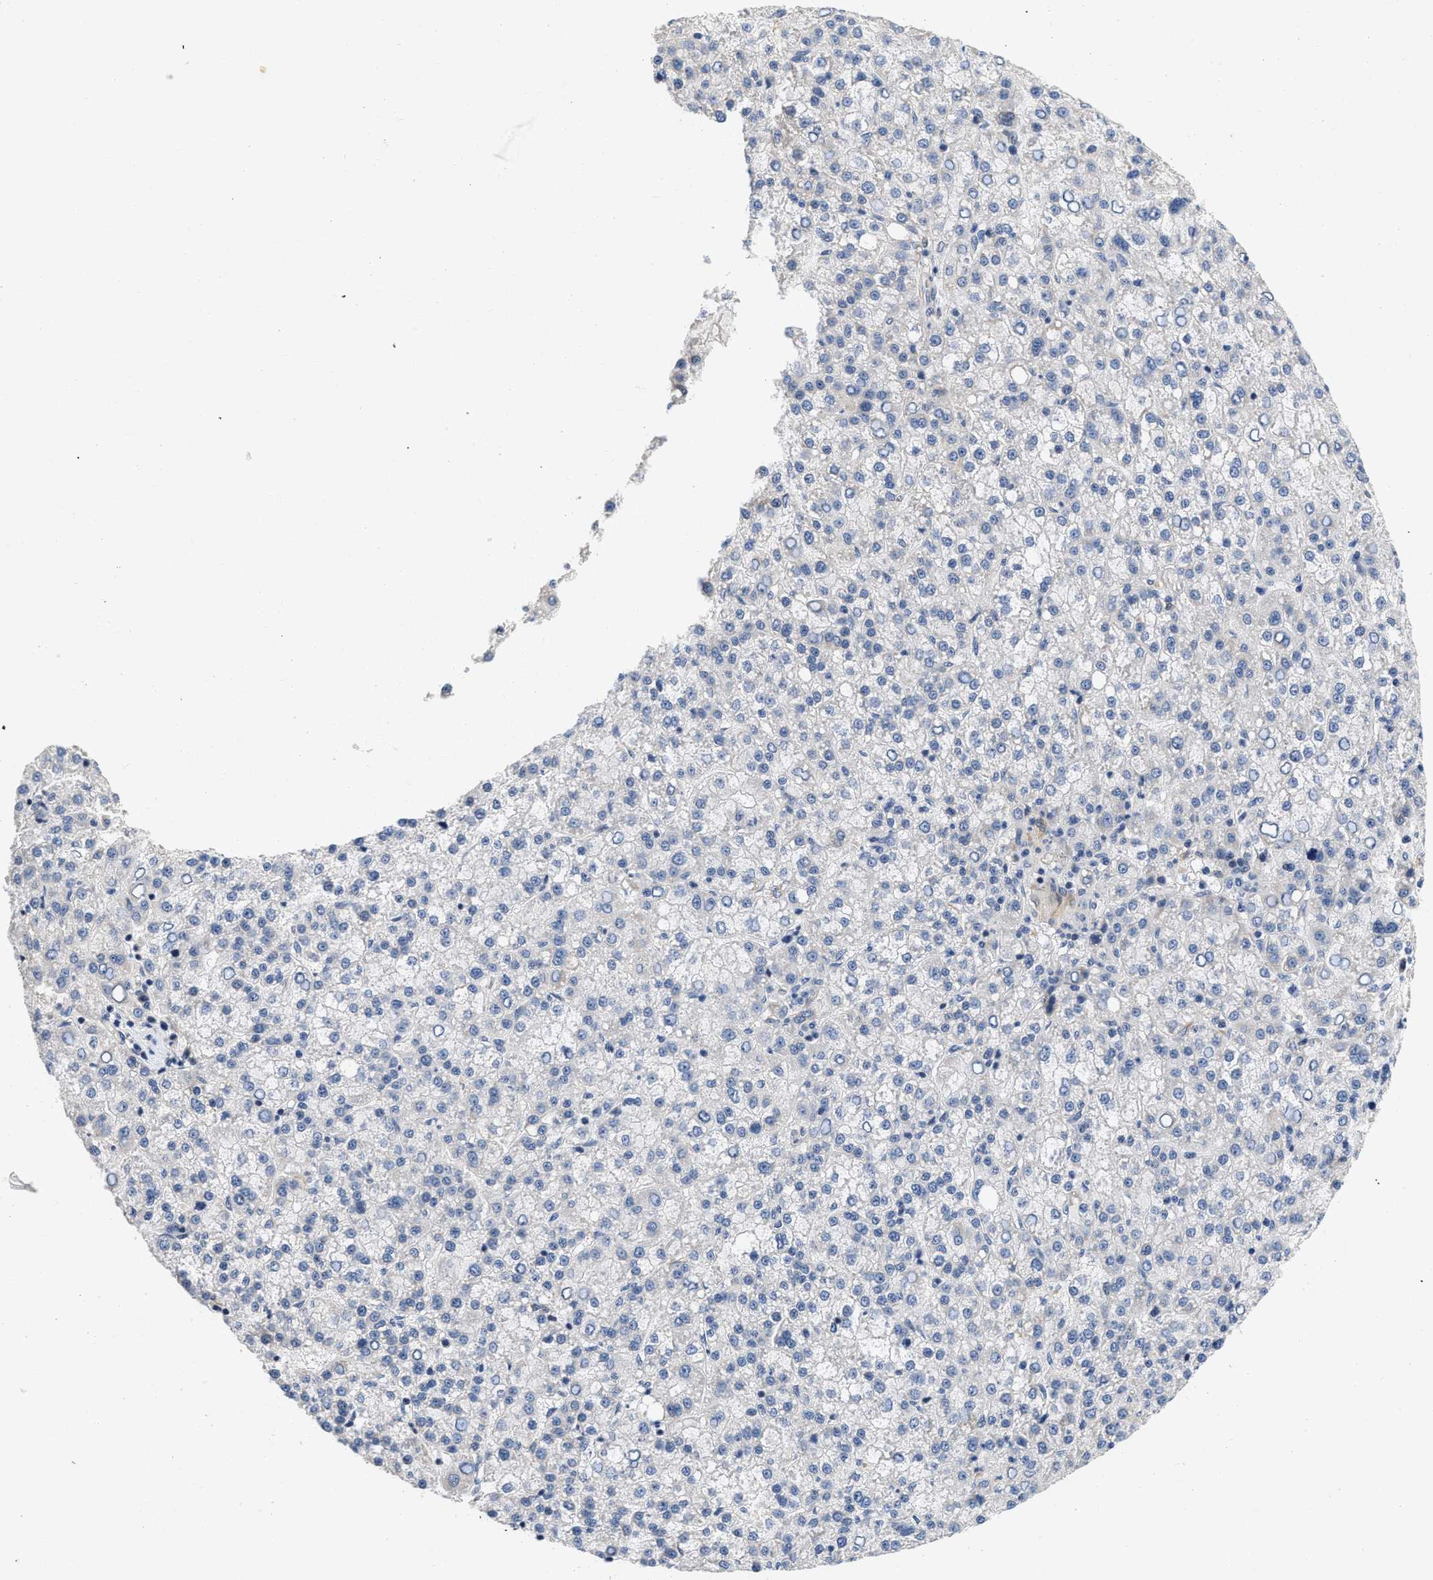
{"staining": {"intensity": "negative", "quantity": "none", "location": "none"}, "tissue": "liver cancer", "cell_type": "Tumor cells", "image_type": "cancer", "snomed": [{"axis": "morphology", "description": "Carcinoma, Hepatocellular, NOS"}, {"axis": "topography", "description": "Liver"}], "caption": "Tumor cells are negative for protein expression in human liver hepatocellular carcinoma. The staining is performed using DAB brown chromogen with nuclei counter-stained in using hematoxylin.", "gene": "VIP", "patient": {"sex": "female", "age": 58}}